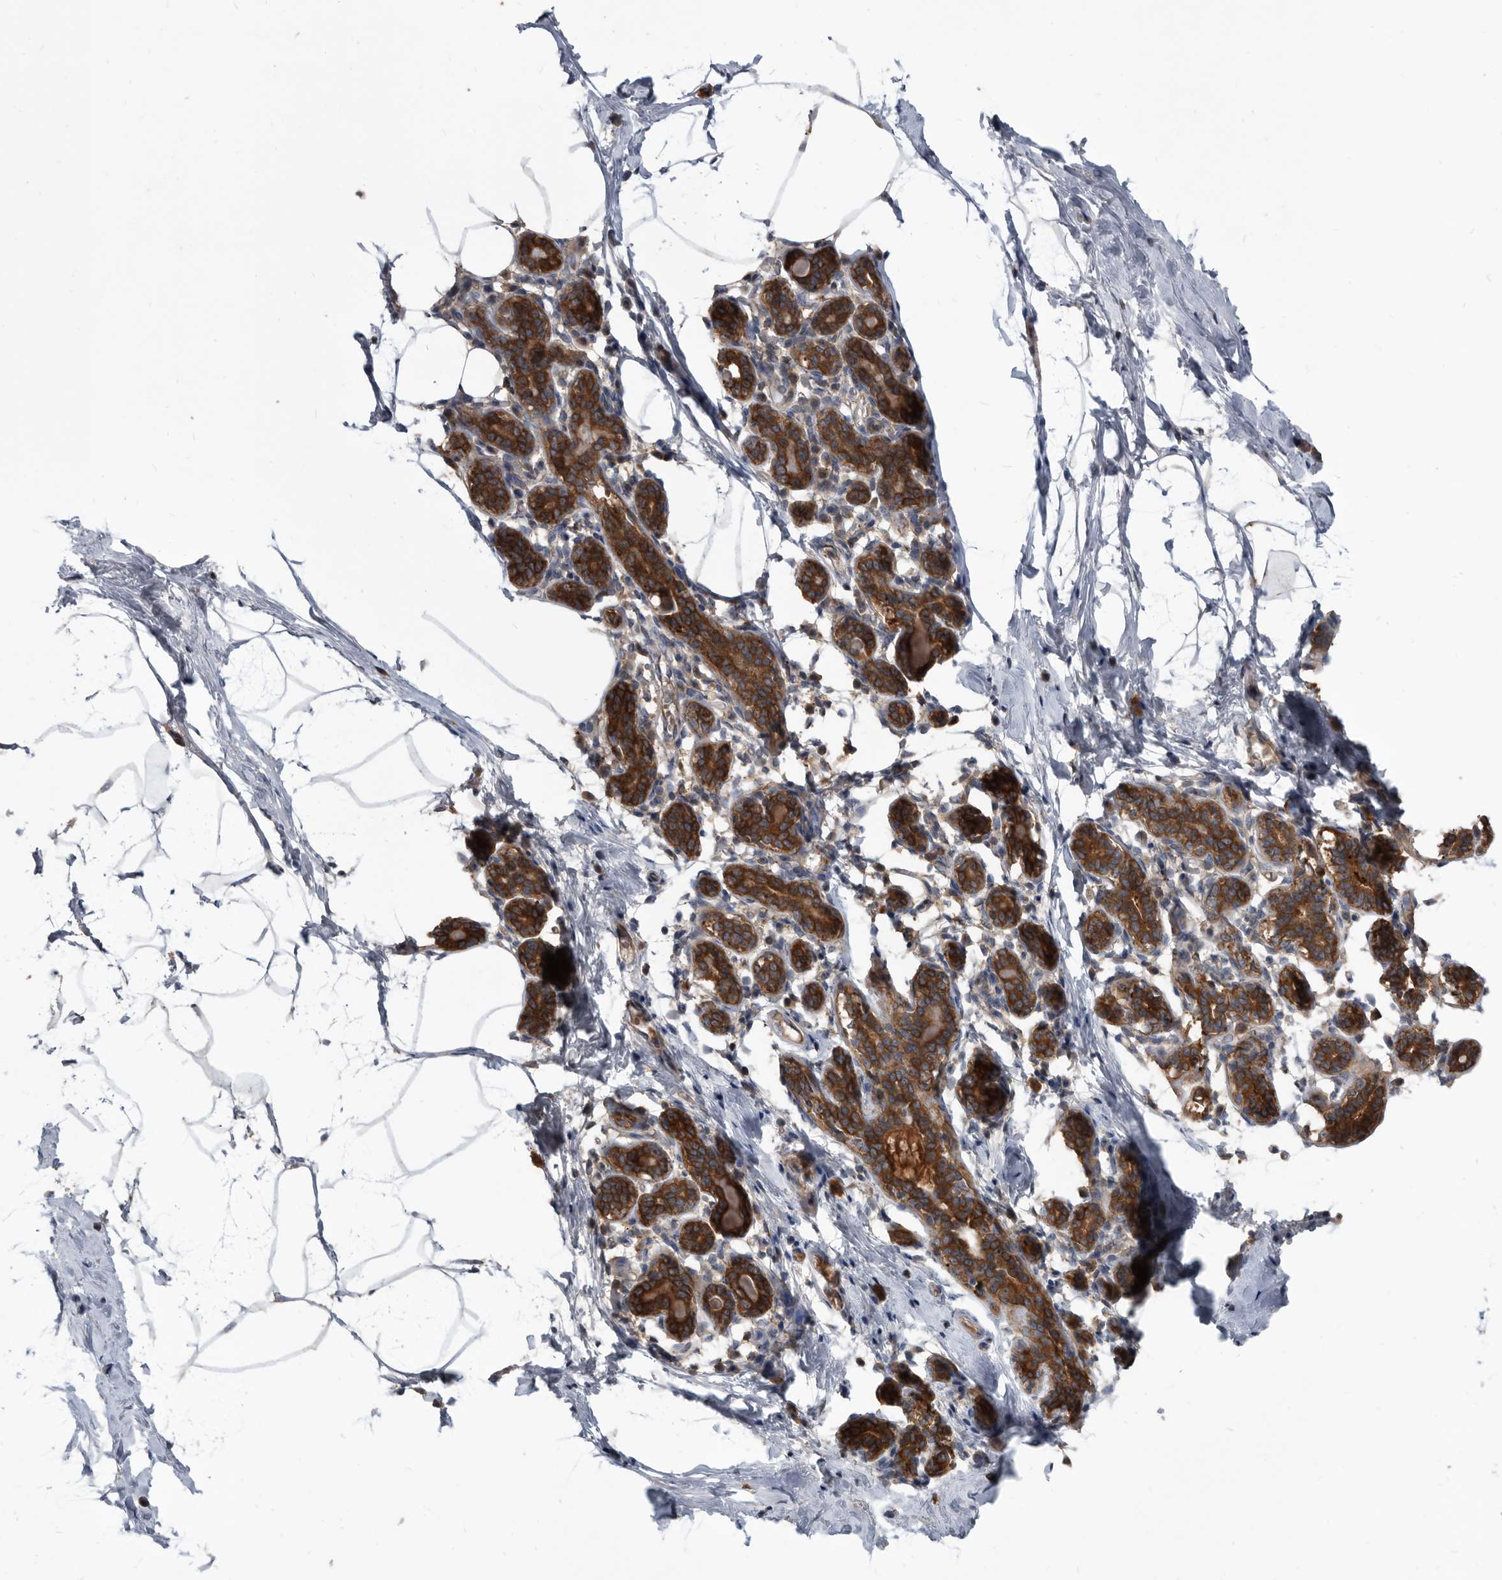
{"staining": {"intensity": "negative", "quantity": "none", "location": "none"}, "tissue": "breast", "cell_type": "Adipocytes", "image_type": "normal", "snomed": [{"axis": "morphology", "description": "Normal tissue, NOS"}, {"axis": "morphology", "description": "Lobular carcinoma"}, {"axis": "topography", "description": "Breast"}], "caption": "This is an immunohistochemistry histopathology image of unremarkable breast. There is no staining in adipocytes.", "gene": "APEH", "patient": {"sex": "female", "age": 62}}